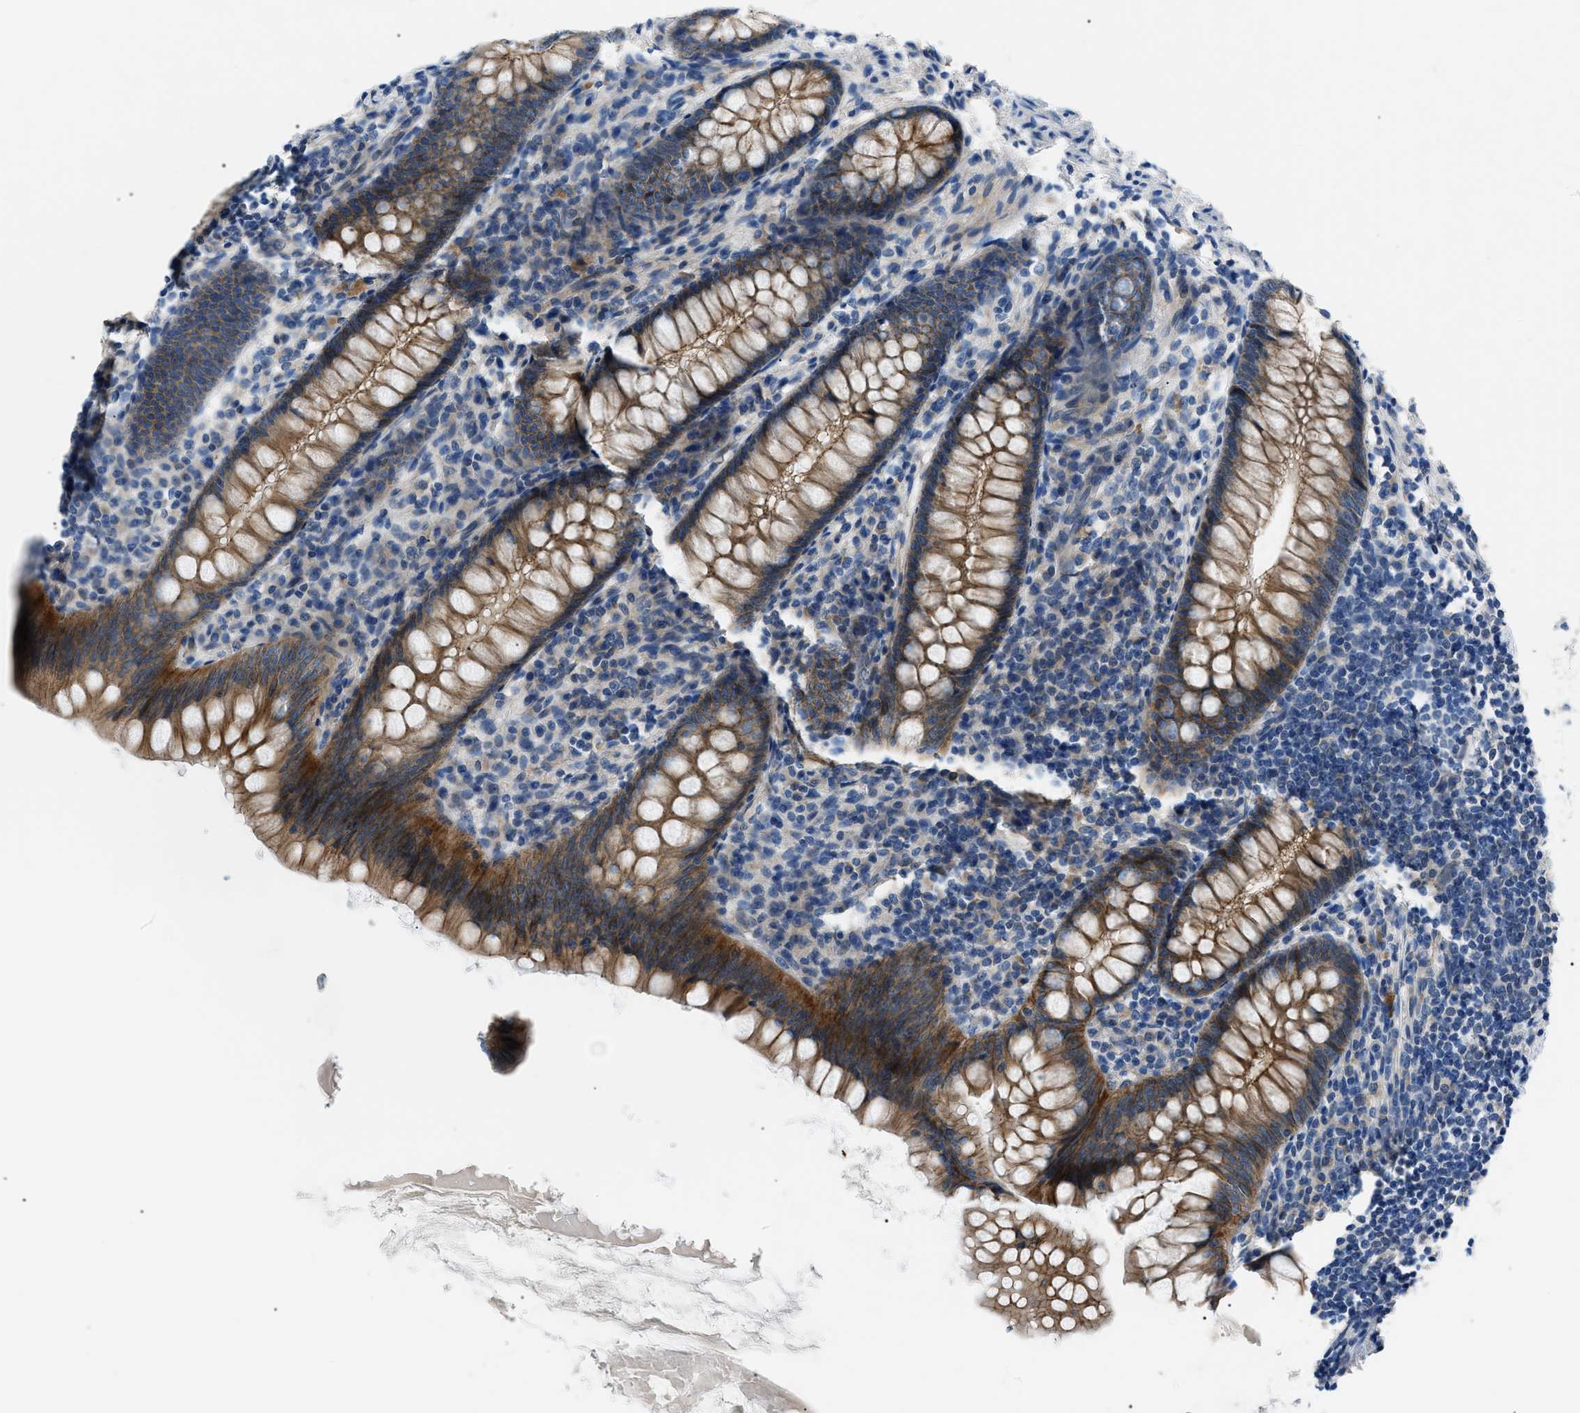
{"staining": {"intensity": "moderate", "quantity": ">75%", "location": "cytoplasmic/membranous"}, "tissue": "appendix", "cell_type": "Glandular cells", "image_type": "normal", "snomed": [{"axis": "morphology", "description": "Normal tissue, NOS"}, {"axis": "topography", "description": "Appendix"}], "caption": "Protein staining shows moderate cytoplasmic/membranous expression in about >75% of glandular cells in unremarkable appendix.", "gene": "ZDHHC24", "patient": {"sex": "female", "age": 77}}